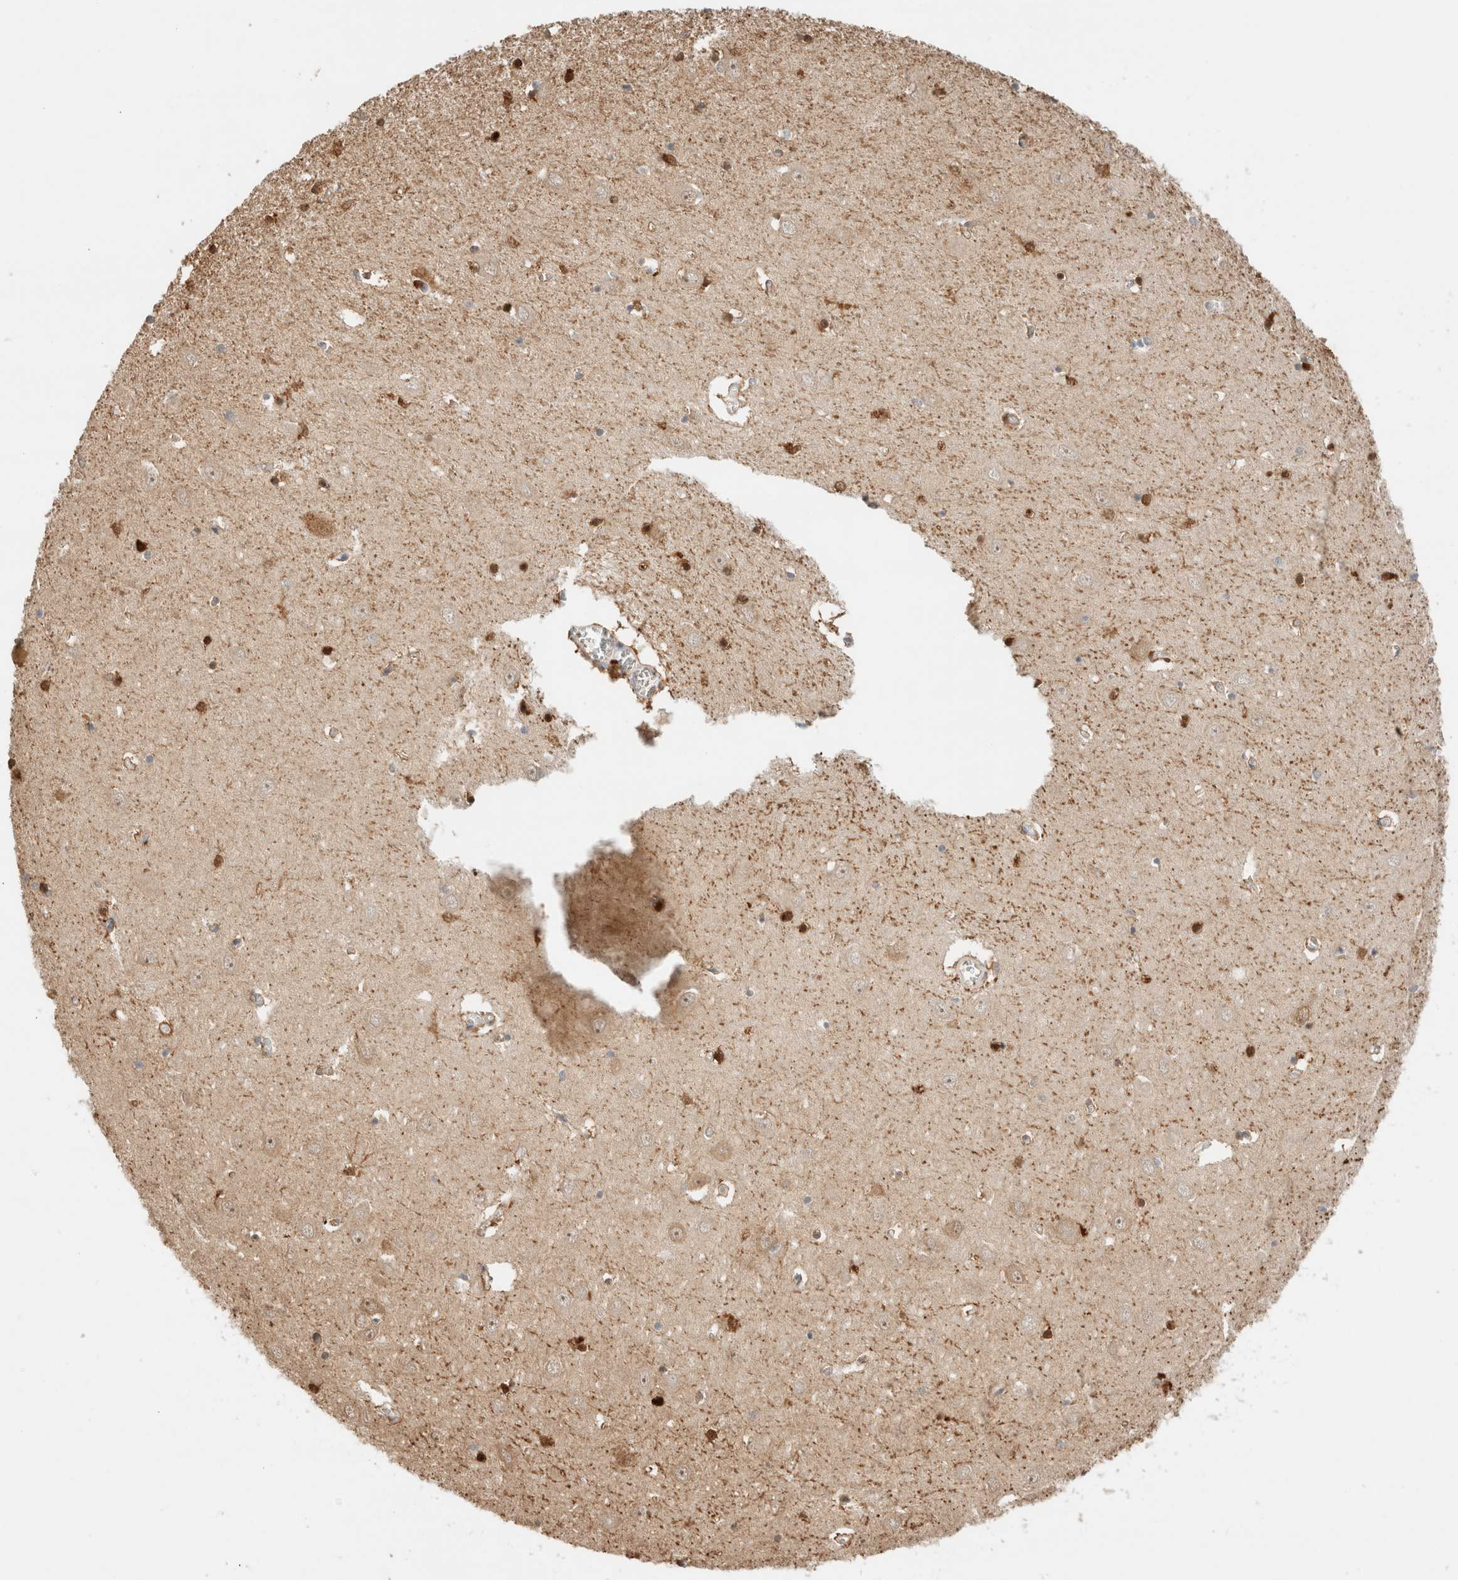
{"staining": {"intensity": "moderate", "quantity": "25%-75%", "location": "cytoplasmic/membranous,nuclear"}, "tissue": "hippocampus", "cell_type": "Glial cells", "image_type": "normal", "snomed": [{"axis": "morphology", "description": "Normal tissue, NOS"}, {"axis": "topography", "description": "Hippocampus"}], "caption": "Protein expression analysis of unremarkable hippocampus displays moderate cytoplasmic/membranous,nuclear expression in about 25%-75% of glial cells.", "gene": "CA13", "patient": {"sex": "male", "age": 70}}